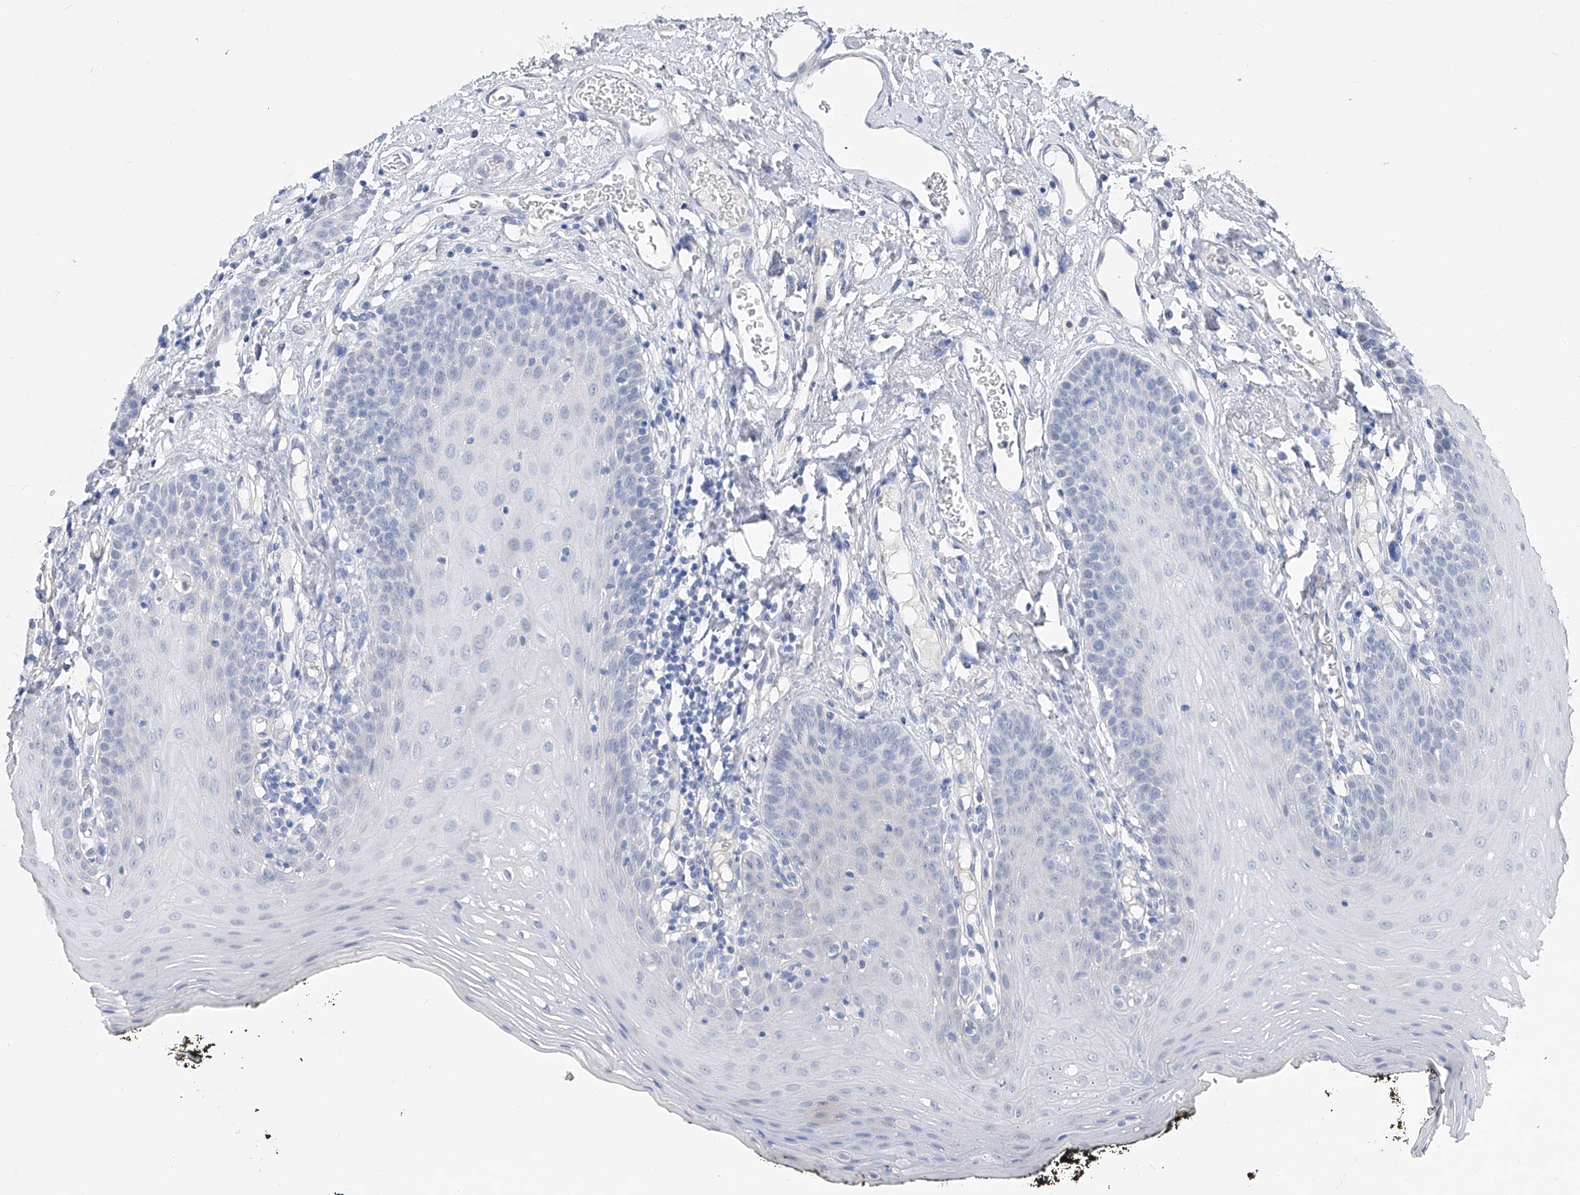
{"staining": {"intensity": "negative", "quantity": "none", "location": "none"}, "tissue": "oral mucosa", "cell_type": "Squamous epithelial cells", "image_type": "normal", "snomed": [{"axis": "morphology", "description": "Normal tissue, NOS"}, {"axis": "topography", "description": "Oral tissue"}], "caption": "The micrograph exhibits no staining of squamous epithelial cells in benign oral mucosa. The staining was performed using DAB (3,3'-diaminobenzidine) to visualize the protein expression in brown, while the nuclei were stained in blue with hematoxylin (Magnification: 20x).", "gene": "ADRA1A", "patient": {"sex": "male", "age": 74}}